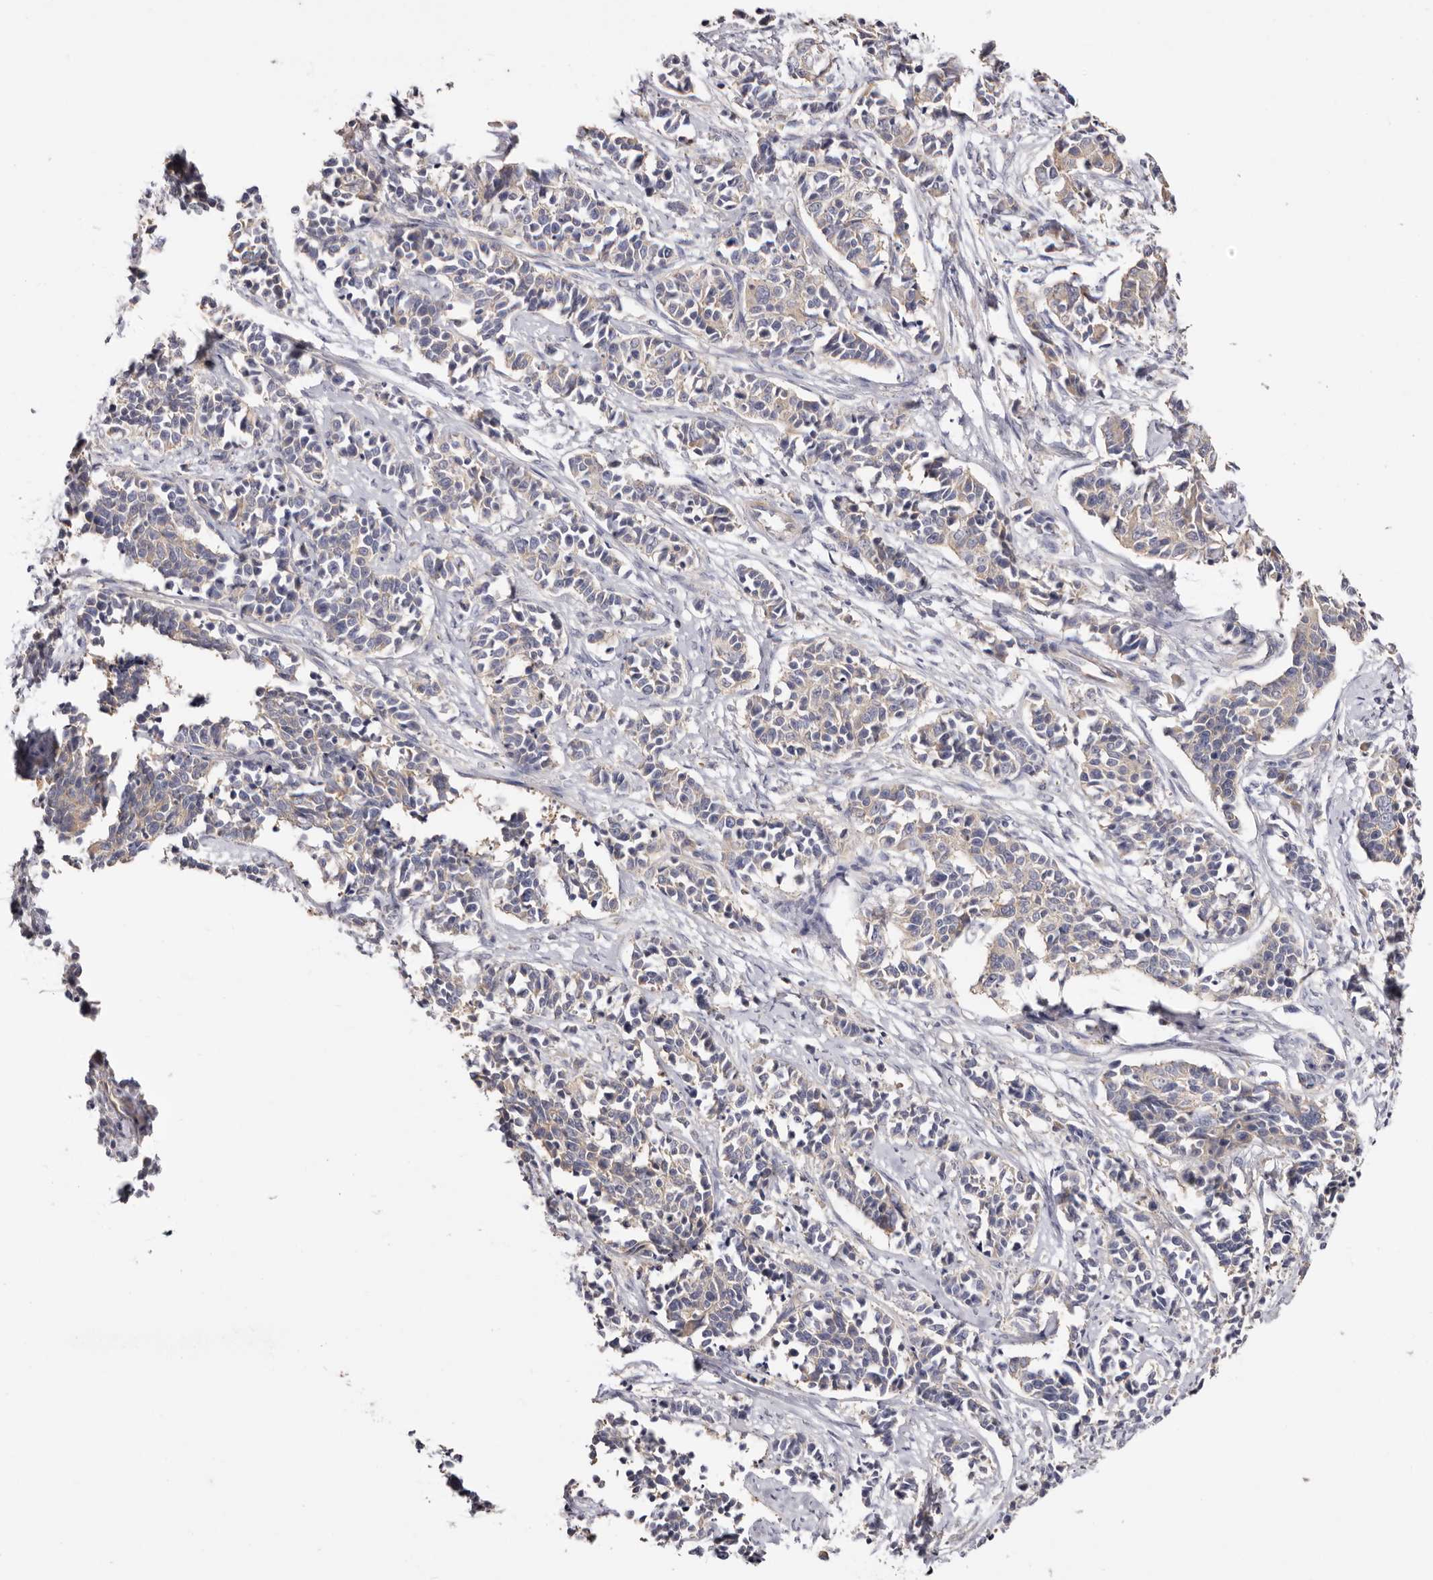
{"staining": {"intensity": "negative", "quantity": "none", "location": "none"}, "tissue": "cervical cancer", "cell_type": "Tumor cells", "image_type": "cancer", "snomed": [{"axis": "morphology", "description": "Normal tissue, NOS"}, {"axis": "morphology", "description": "Squamous cell carcinoma, NOS"}, {"axis": "topography", "description": "Cervix"}], "caption": "This is a photomicrograph of immunohistochemistry staining of cervical cancer (squamous cell carcinoma), which shows no expression in tumor cells.", "gene": "FAM167B", "patient": {"sex": "female", "age": 35}}